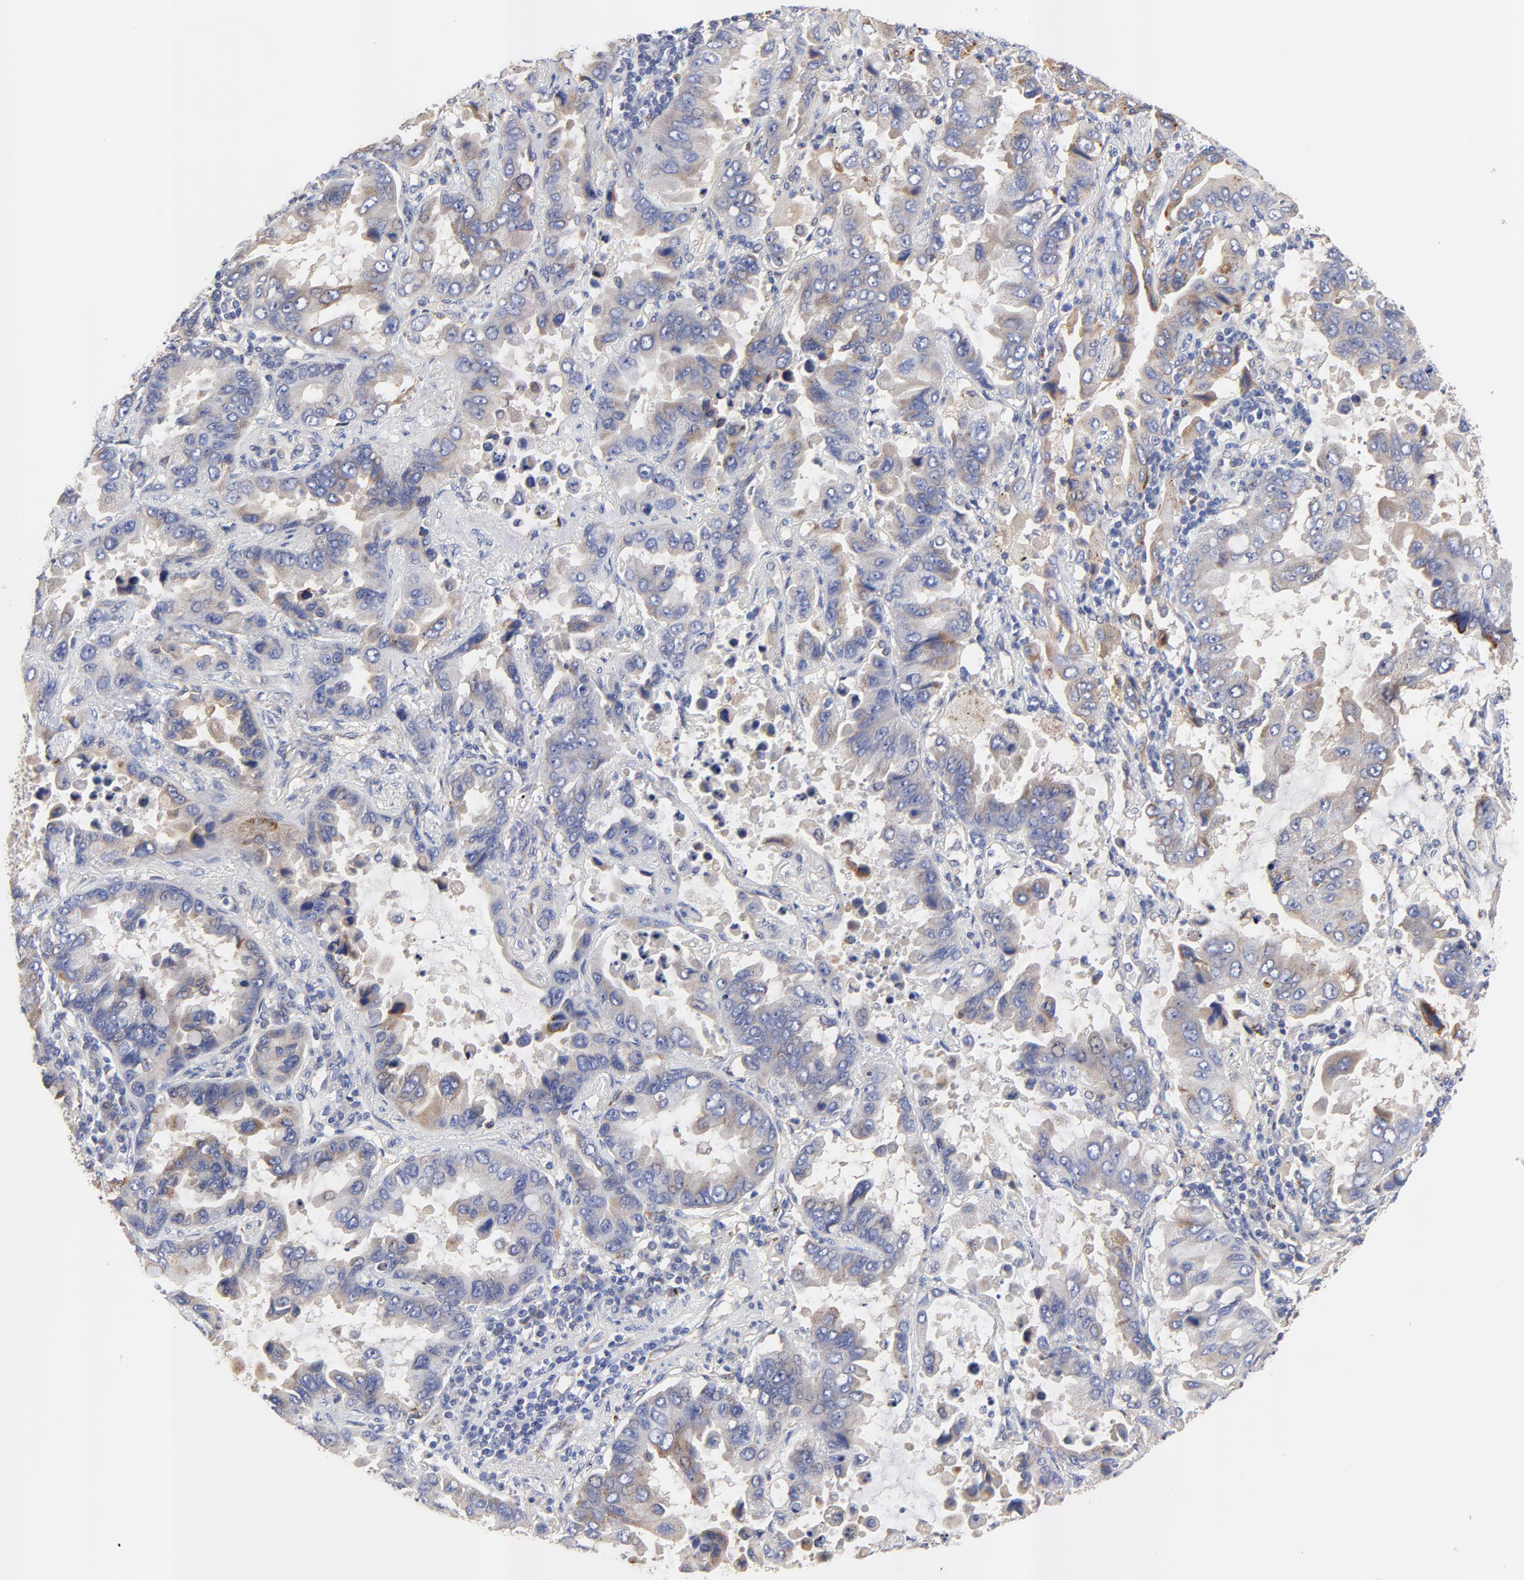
{"staining": {"intensity": "weak", "quantity": ">75%", "location": "cytoplasmic/membranous"}, "tissue": "lung cancer", "cell_type": "Tumor cells", "image_type": "cancer", "snomed": [{"axis": "morphology", "description": "Adenocarcinoma, NOS"}, {"axis": "topography", "description": "Lung"}], "caption": "Protein expression analysis of lung adenocarcinoma reveals weak cytoplasmic/membranous positivity in about >75% of tumor cells.", "gene": "FBXL2", "patient": {"sex": "male", "age": 64}}